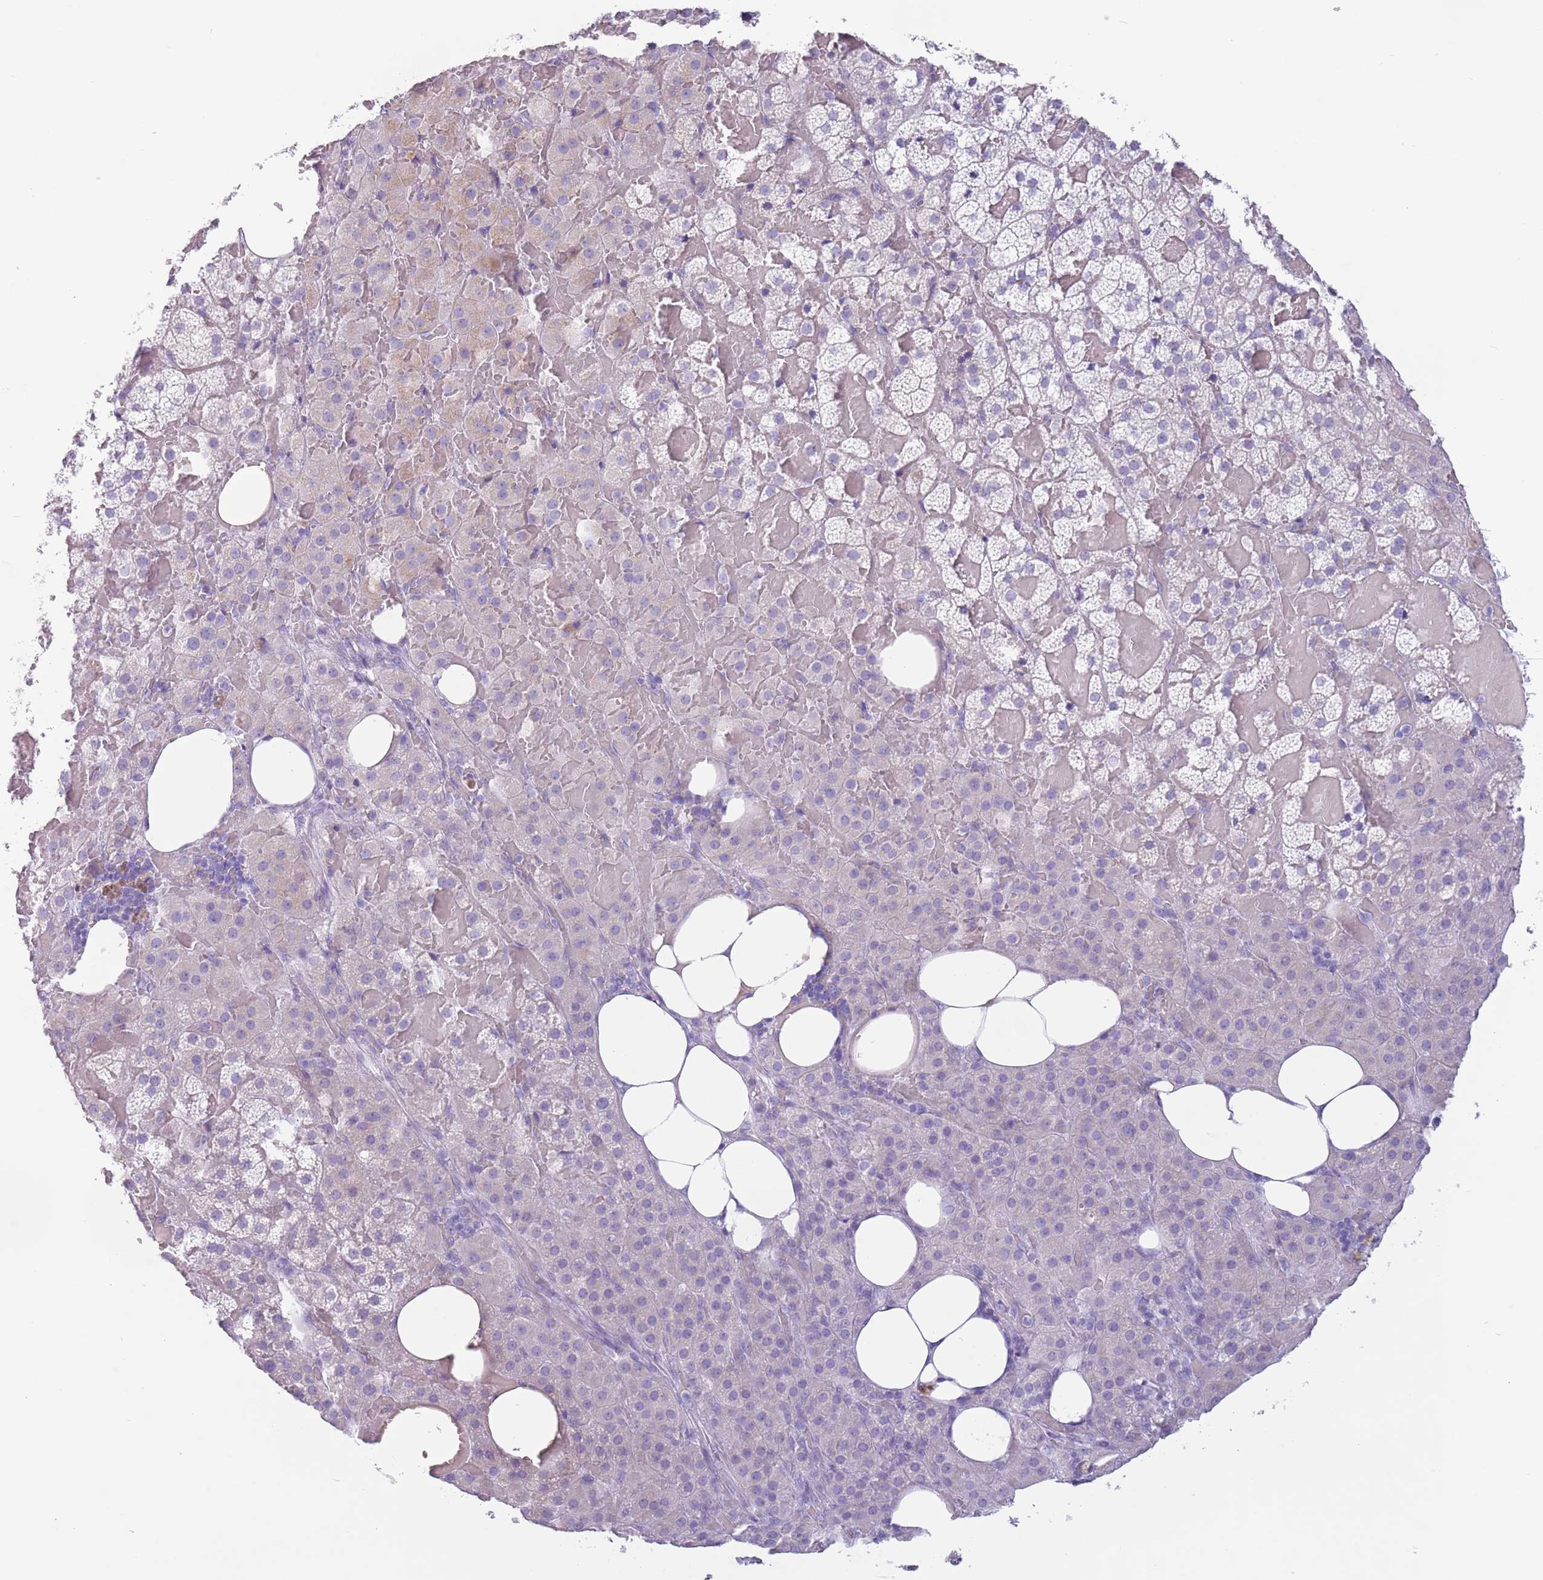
{"staining": {"intensity": "weak", "quantity": "<25%", "location": "cytoplasmic/membranous"}, "tissue": "adrenal gland", "cell_type": "Glandular cells", "image_type": "normal", "snomed": [{"axis": "morphology", "description": "Normal tissue, NOS"}, {"axis": "topography", "description": "Adrenal gland"}], "caption": "The immunohistochemistry (IHC) photomicrograph has no significant positivity in glandular cells of adrenal gland. Nuclei are stained in blue.", "gene": "HYOU1", "patient": {"sex": "female", "age": 59}}